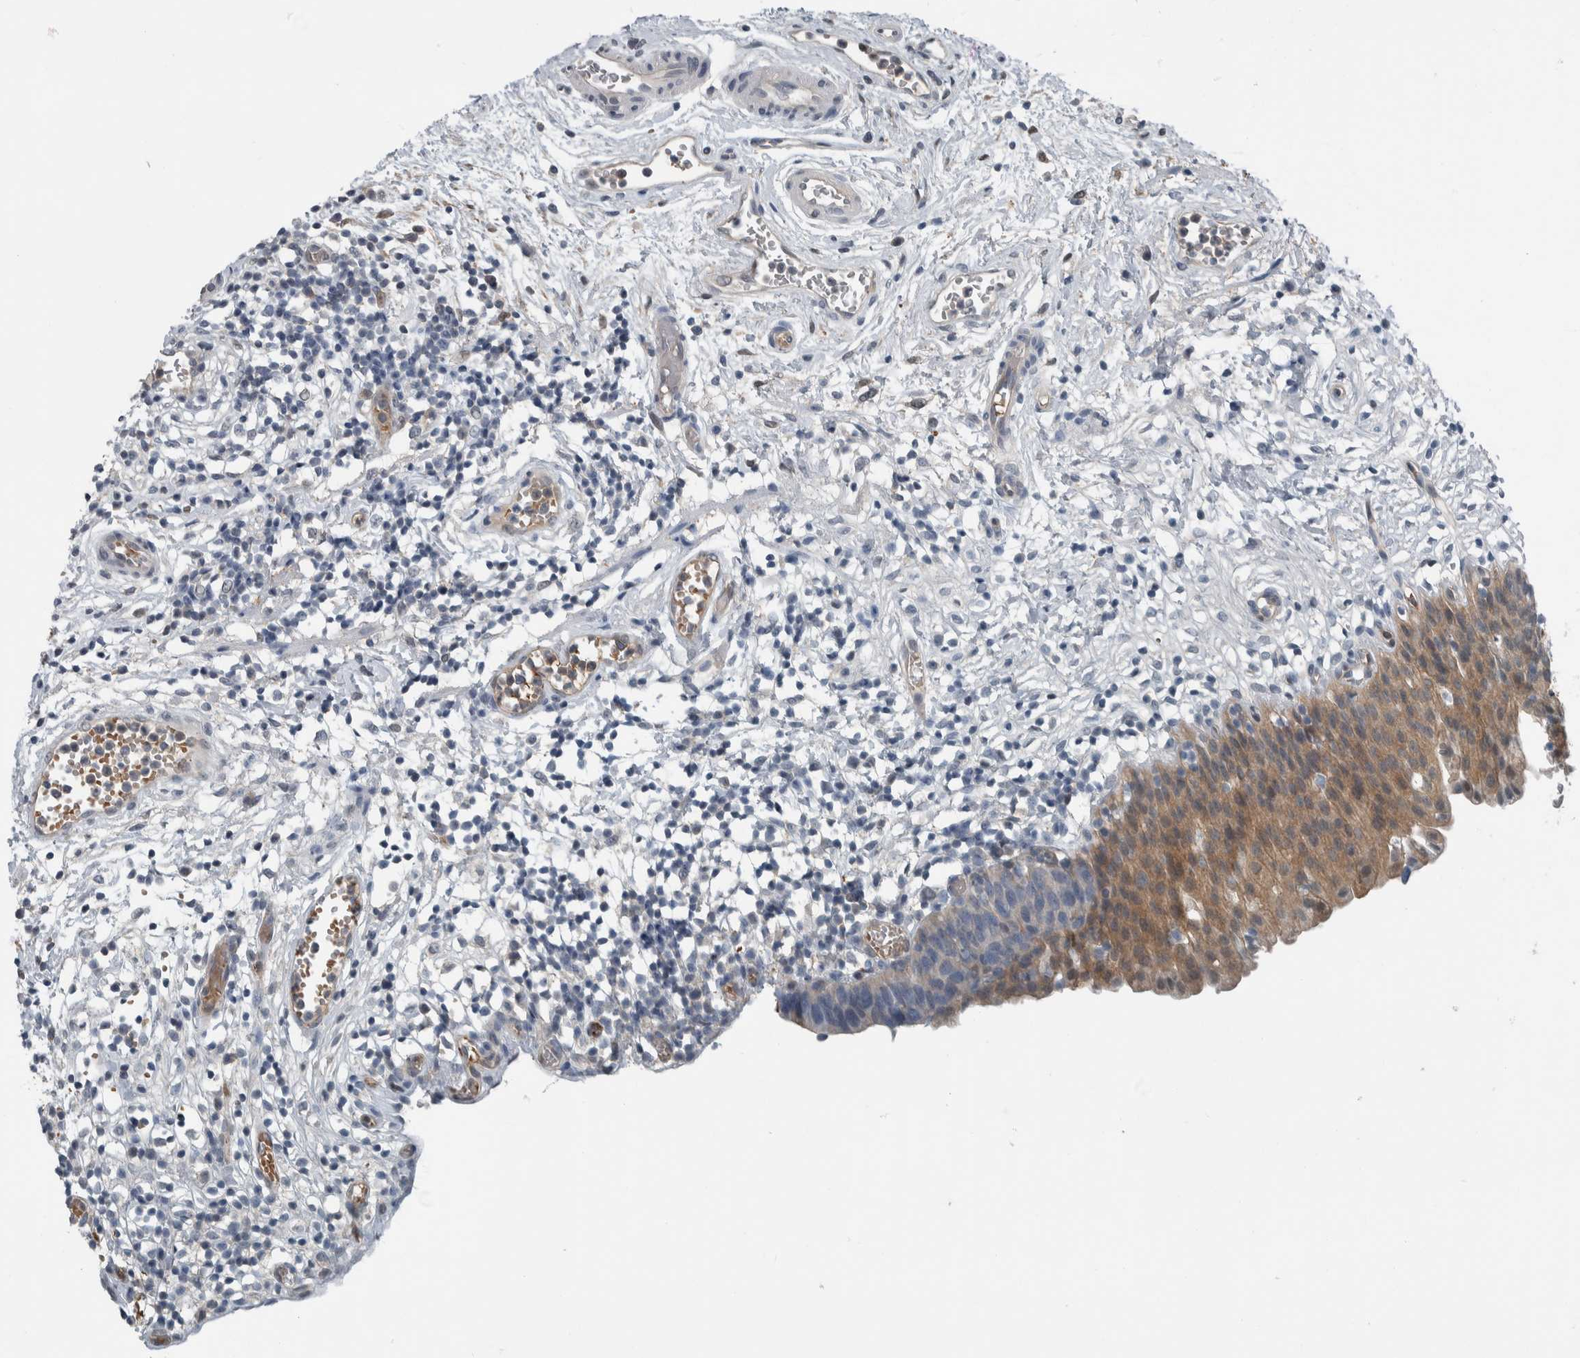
{"staining": {"intensity": "moderate", "quantity": ">75%", "location": "cytoplasmic/membranous"}, "tissue": "urinary bladder", "cell_type": "Urothelial cells", "image_type": "normal", "snomed": [{"axis": "morphology", "description": "Normal tissue, NOS"}, {"axis": "topography", "description": "Urinary bladder"}], "caption": "The photomicrograph reveals a brown stain indicating the presence of a protein in the cytoplasmic/membranous of urothelial cells in urinary bladder. The protein of interest is stained brown, and the nuclei are stained in blue (DAB (3,3'-diaminobenzidine) IHC with brightfield microscopy, high magnification).", "gene": "ALAD", "patient": {"sex": "male", "age": 37}}